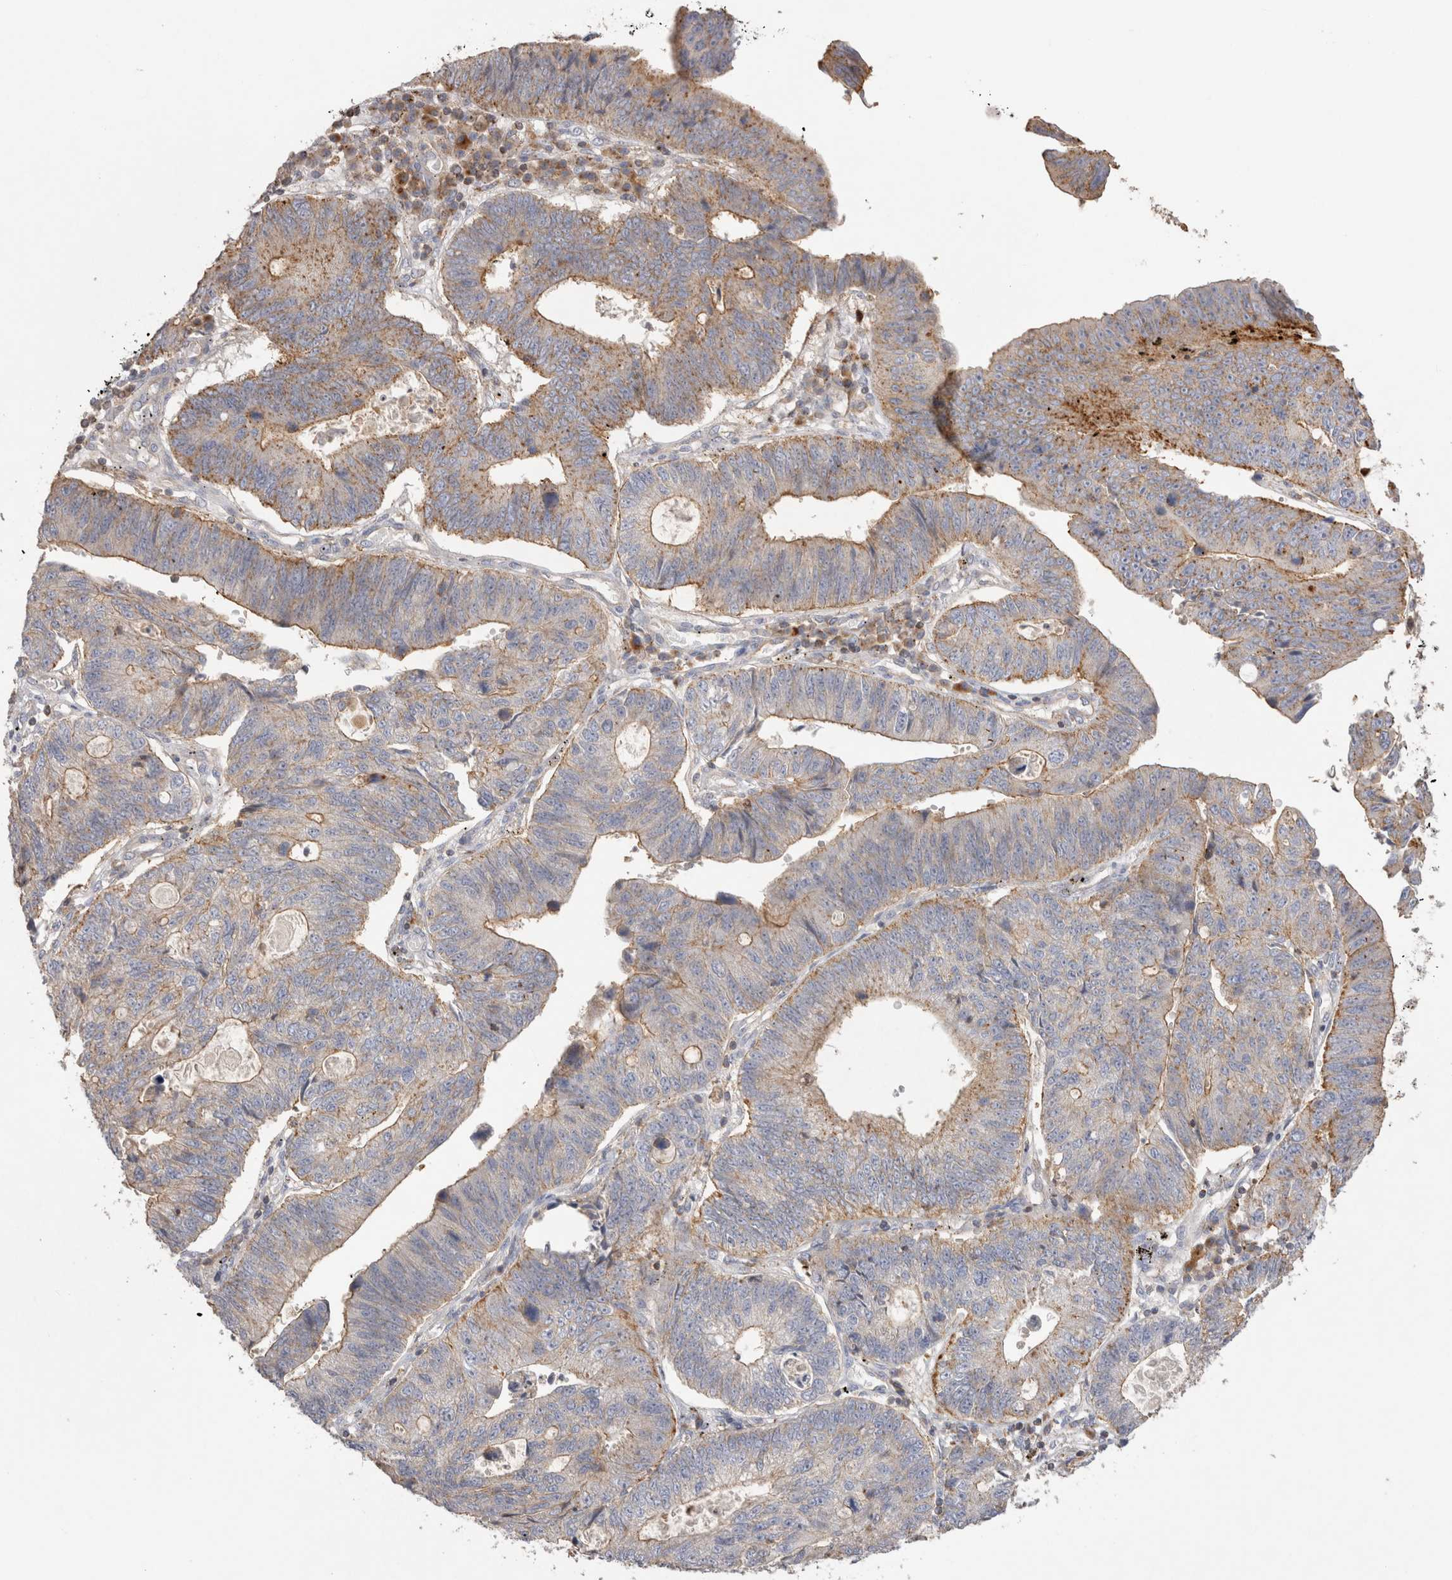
{"staining": {"intensity": "moderate", "quantity": "25%-75%", "location": "cytoplasmic/membranous"}, "tissue": "stomach cancer", "cell_type": "Tumor cells", "image_type": "cancer", "snomed": [{"axis": "morphology", "description": "Adenocarcinoma, NOS"}, {"axis": "topography", "description": "Stomach"}], "caption": "This is a histology image of immunohistochemistry staining of stomach cancer (adenocarcinoma), which shows moderate staining in the cytoplasmic/membranous of tumor cells.", "gene": "CHMP6", "patient": {"sex": "male", "age": 59}}